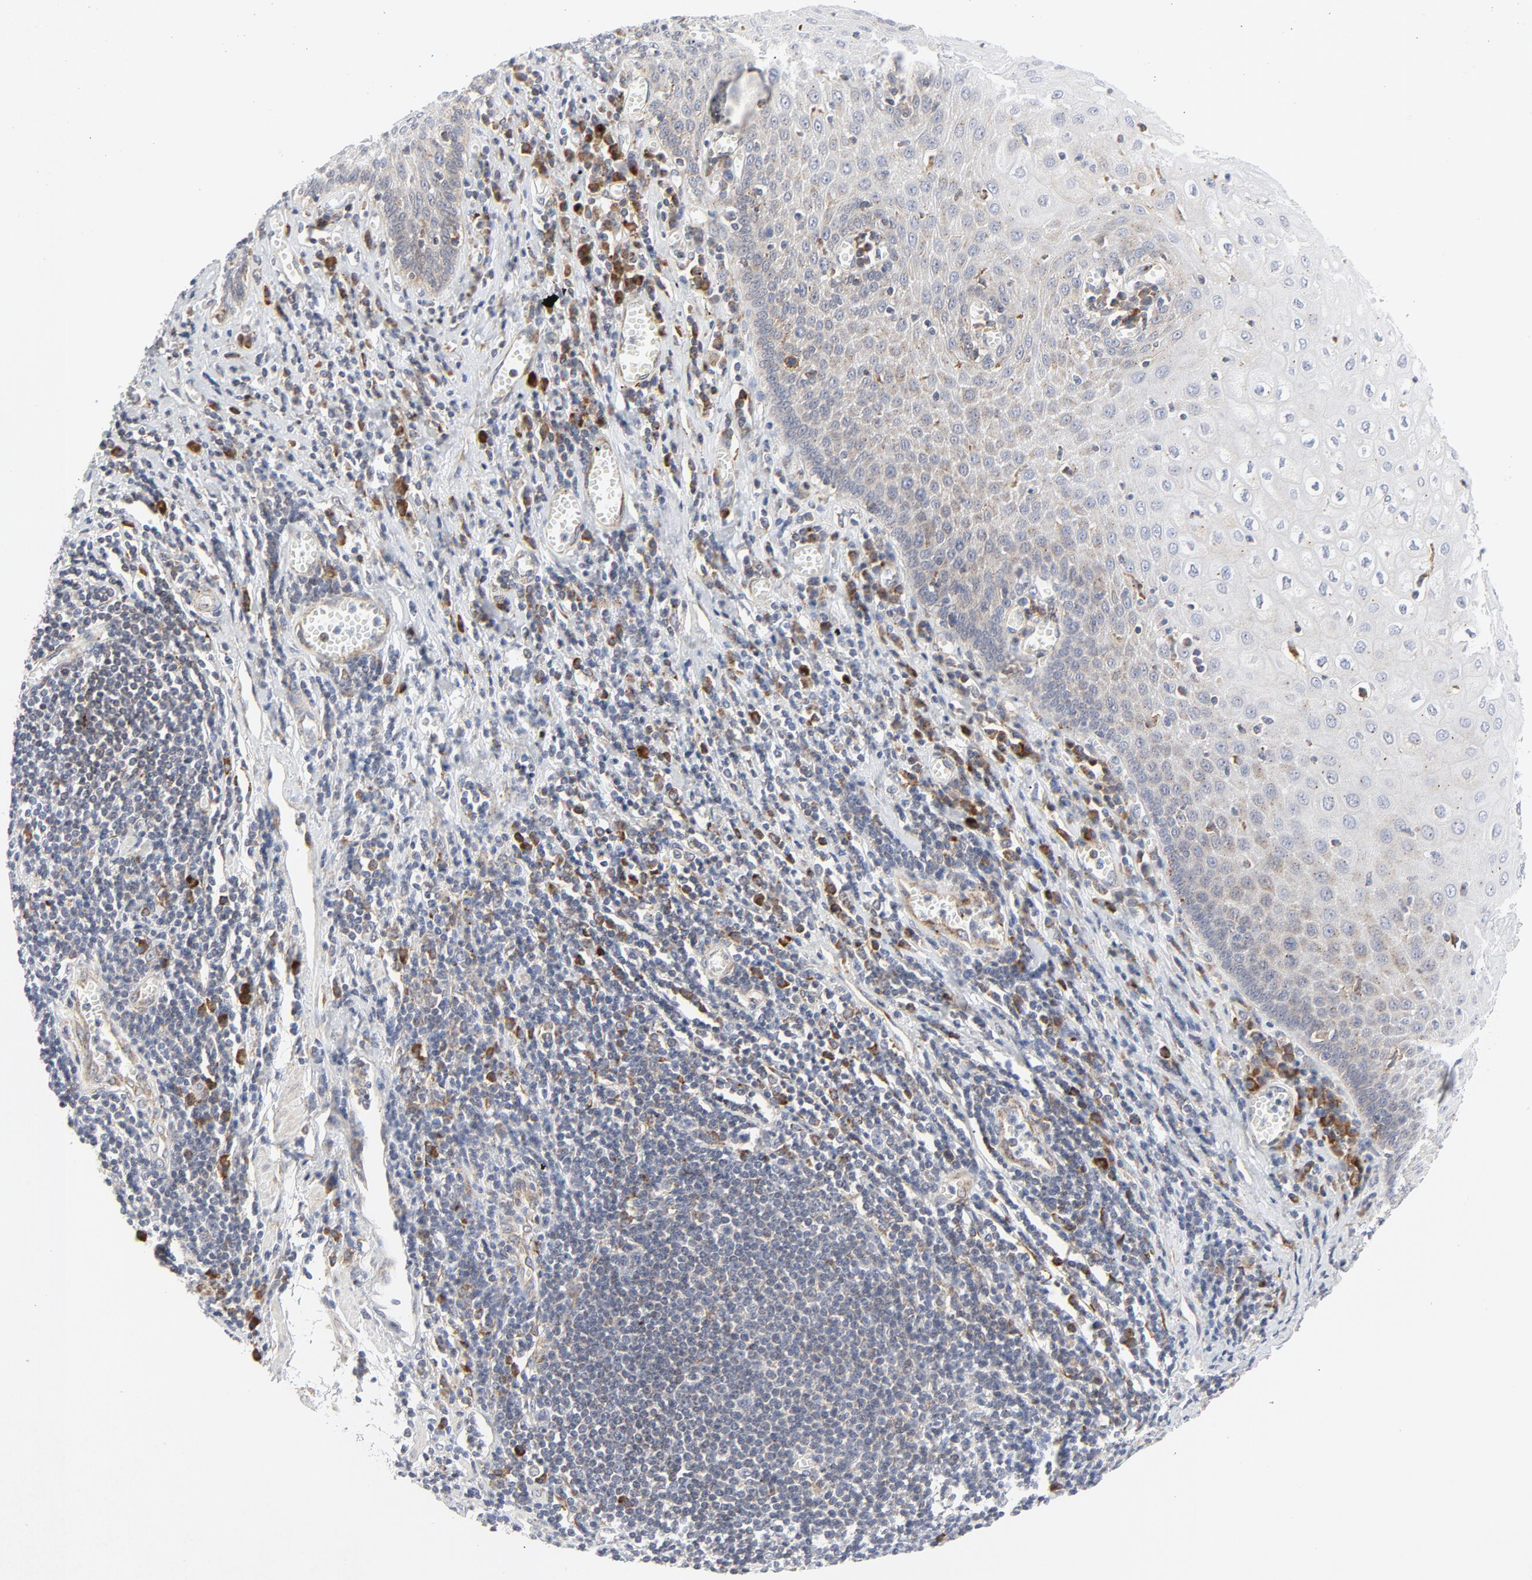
{"staining": {"intensity": "weak", "quantity": "25%-75%", "location": "cytoplasmic/membranous"}, "tissue": "esophagus", "cell_type": "Squamous epithelial cells", "image_type": "normal", "snomed": [{"axis": "morphology", "description": "Normal tissue, NOS"}, {"axis": "morphology", "description": "Squamous cell carcinoma, NOS"}, {"axis": "topography", "description": "Esophagus"}], "caption": "A brown stain labels weak cytoplasmic/membranous positivity of a protein in squamous epithelial cells of benign esophagus. (brown staining indicates protein expression, while blue staining denotes nuclei).", "gene": "LRP6", "patient": {"sex": "male", "age": 65}}